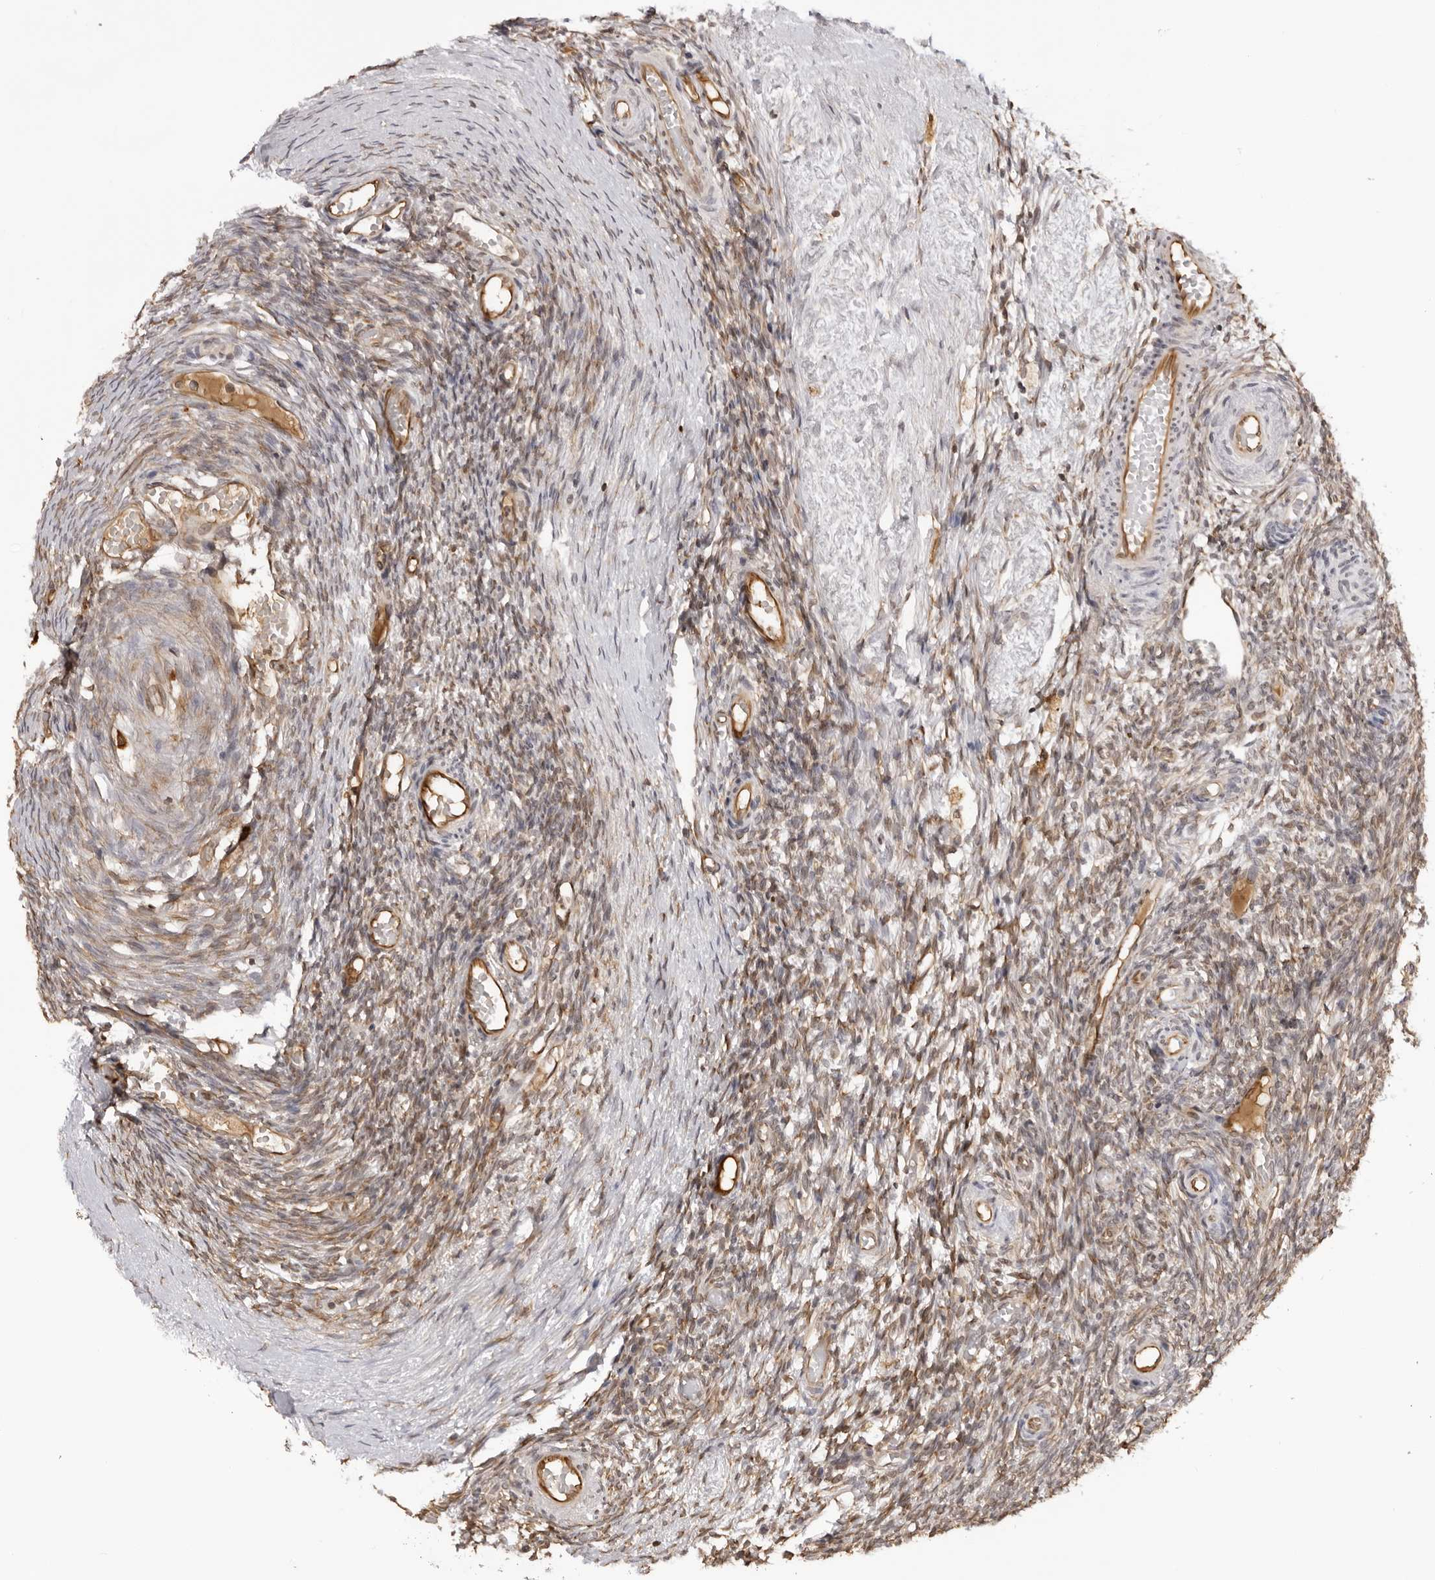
{"staining": {"intensity": "moderate", "quantity": ">75%", "location": "cytoplasmic/membranous"}, "tissue": "ovary", "cell_type": "Ovarian stroma cells", "image_type": "normal", "snomed": [{"axis": "morphology", "description": "Normal tissue, NOS"}, {"axis": "topography", "description": "Ovary"}], "caption": "Protein staining reveals moderate cytoplasmic/membranous positivity in about >75% of ovarian stroma cells in benign ovary.", "gene": "DYNLT5", "patient": {"sex": "female", "age": 35}}